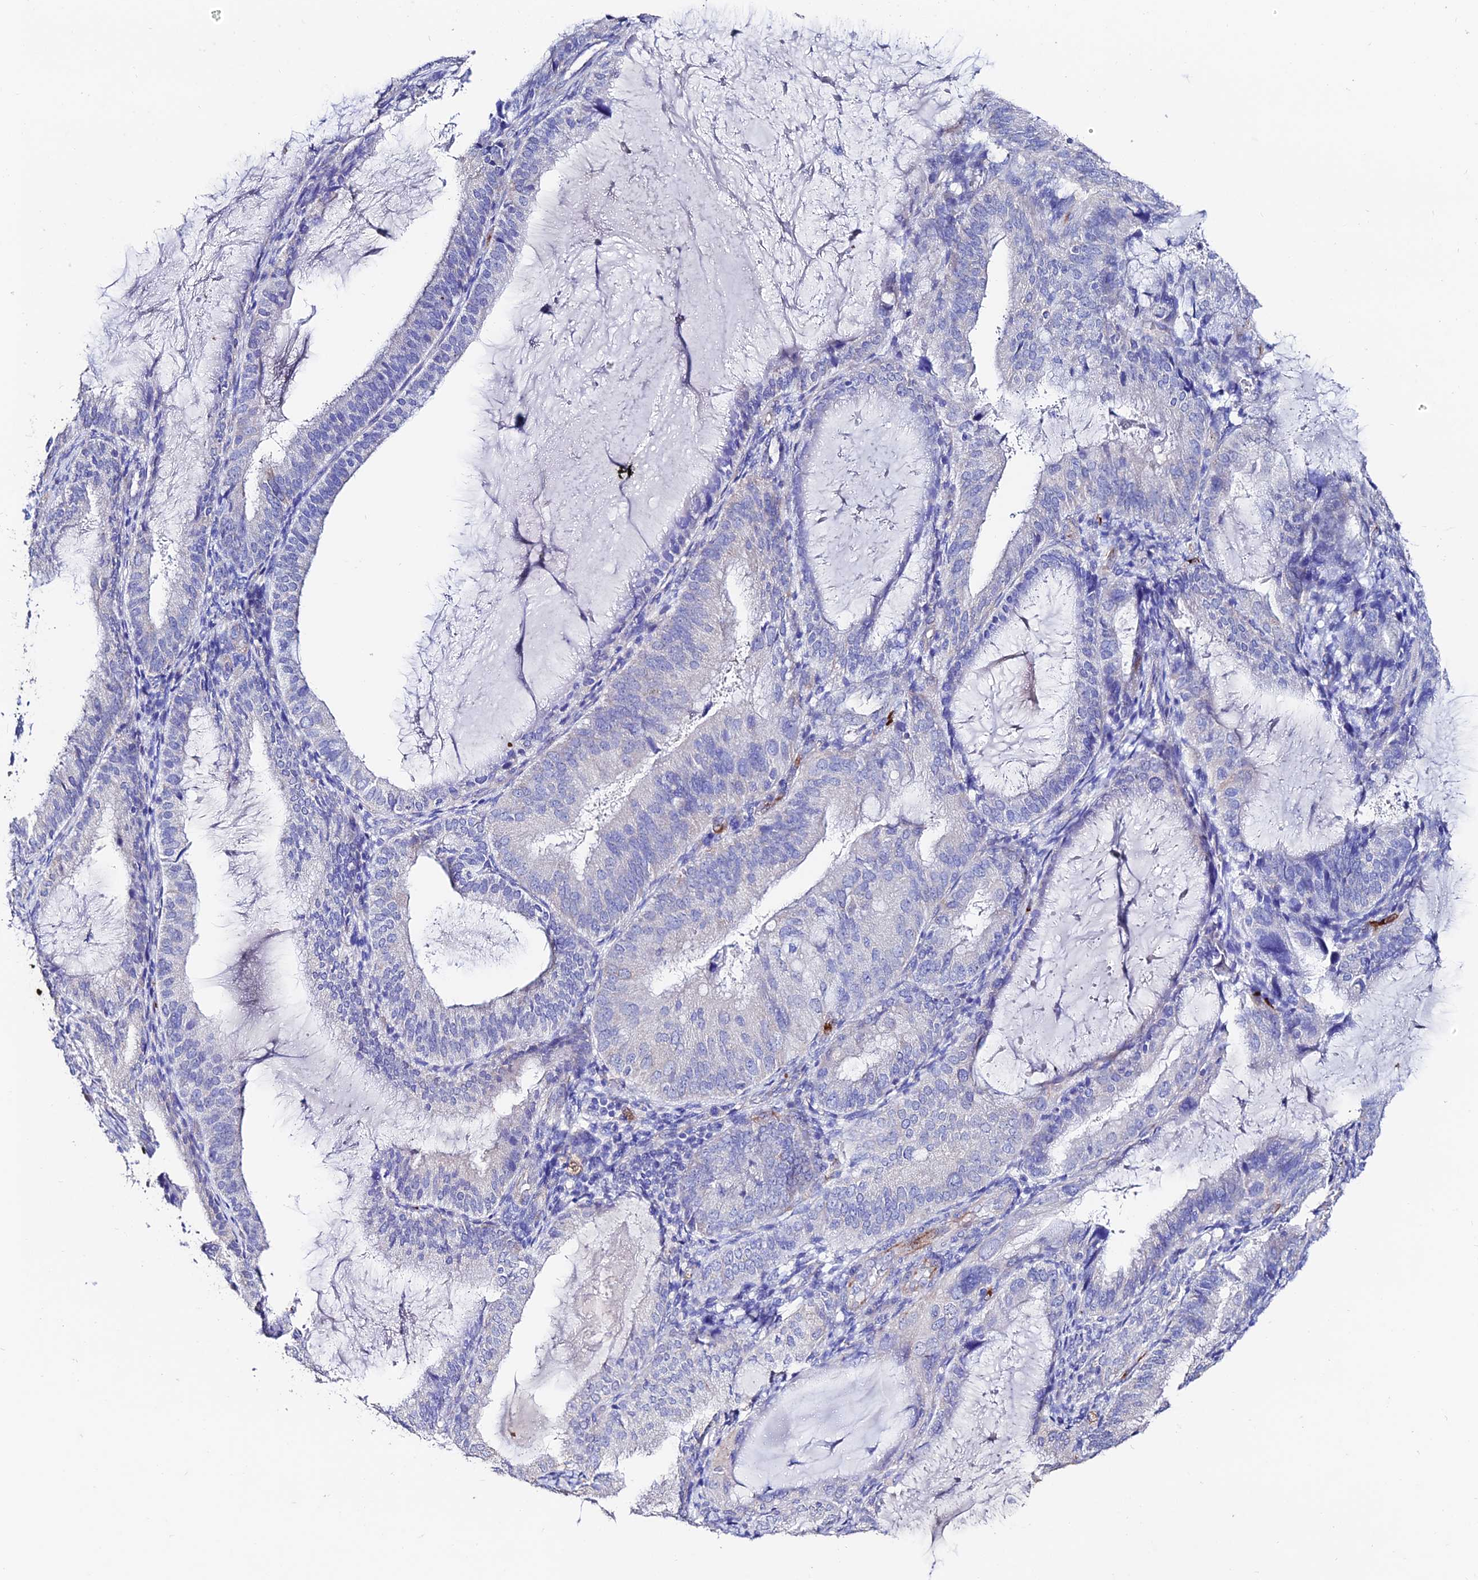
{"staining": {"intensity": "negative", "quantity": "none", "location": "none"}, "tissue": "endometrial cancer", "cell_type": "Tumor cells", "image_type": "cancer", "snomed": [{"axis": "morphology", "description": "Adenocarcinoma, NOS"}, {"axis": "topography", "description": "Endometrium"}], "caption": "Immunohistochemistry photomicrograph of human endometrial cancer (adenocarcinoma) stained for a protein (brown), which reveals no expression in tumor cells.", "gene": "ESM1", "patient": {"sex": "female", "age": 81}}